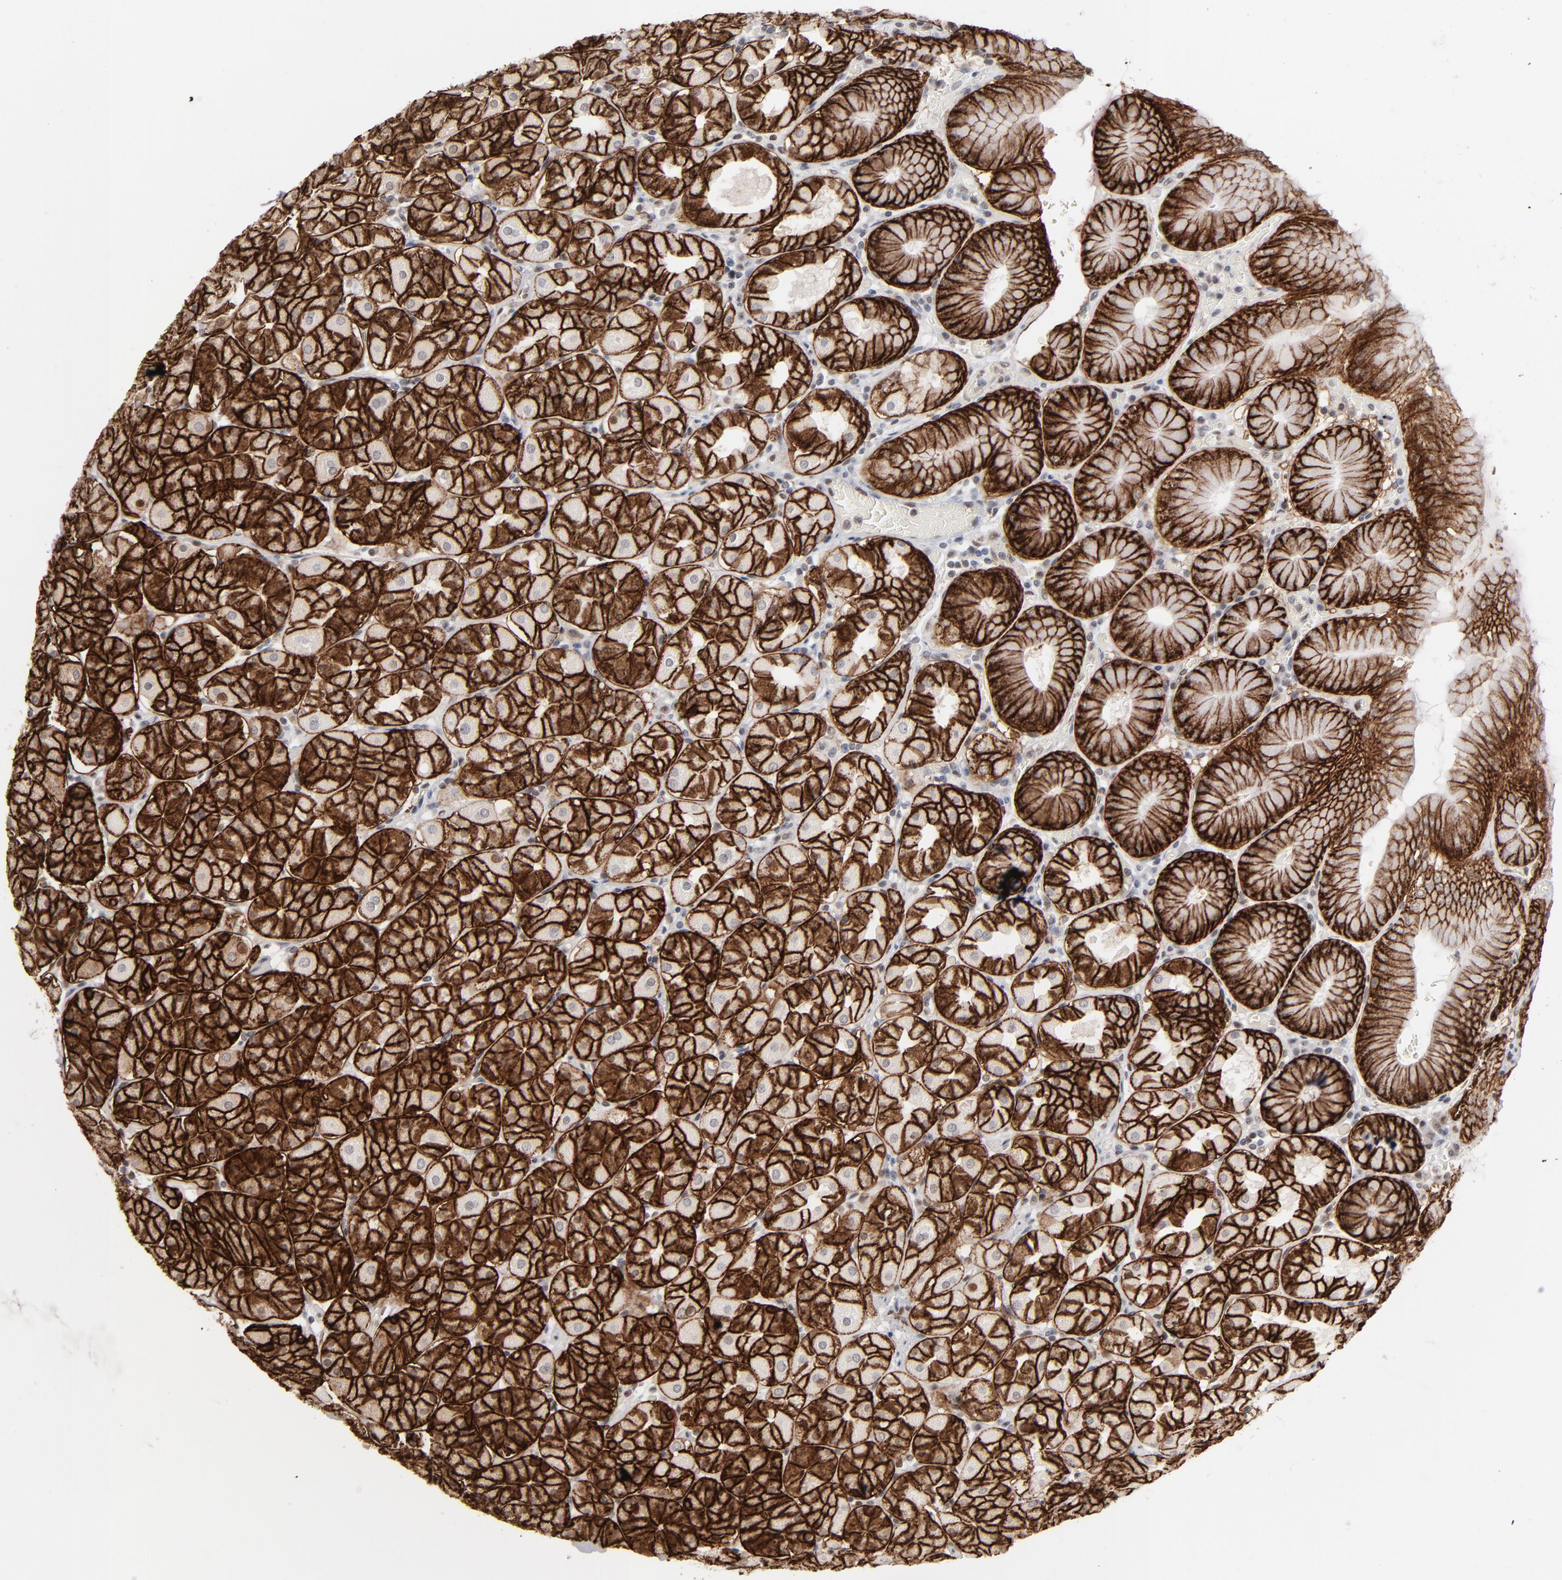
{"staining": {"intensity": "strong", "quantity": ">75%", "location": "cytoplasmic/membranous"}, "tissue": "stomach", "cell_type": "Glandular cells", "image_type": "normal", "snomed": [{"axis": "morphology", "description": "Normal tissue, NOS"}, {"axis": "topography", "description": "Stomach, upper"}, {"axis": "topography", "description": "Stomach"}], "caption": "This photomicrograph displays immunohistochemistry staining of benign human stomach, with high strong cytoplasmic/membranous staining in about >75% of glandular cells.", "gene": "IRF9", "patient": {"sex": "male", "age": 76}}